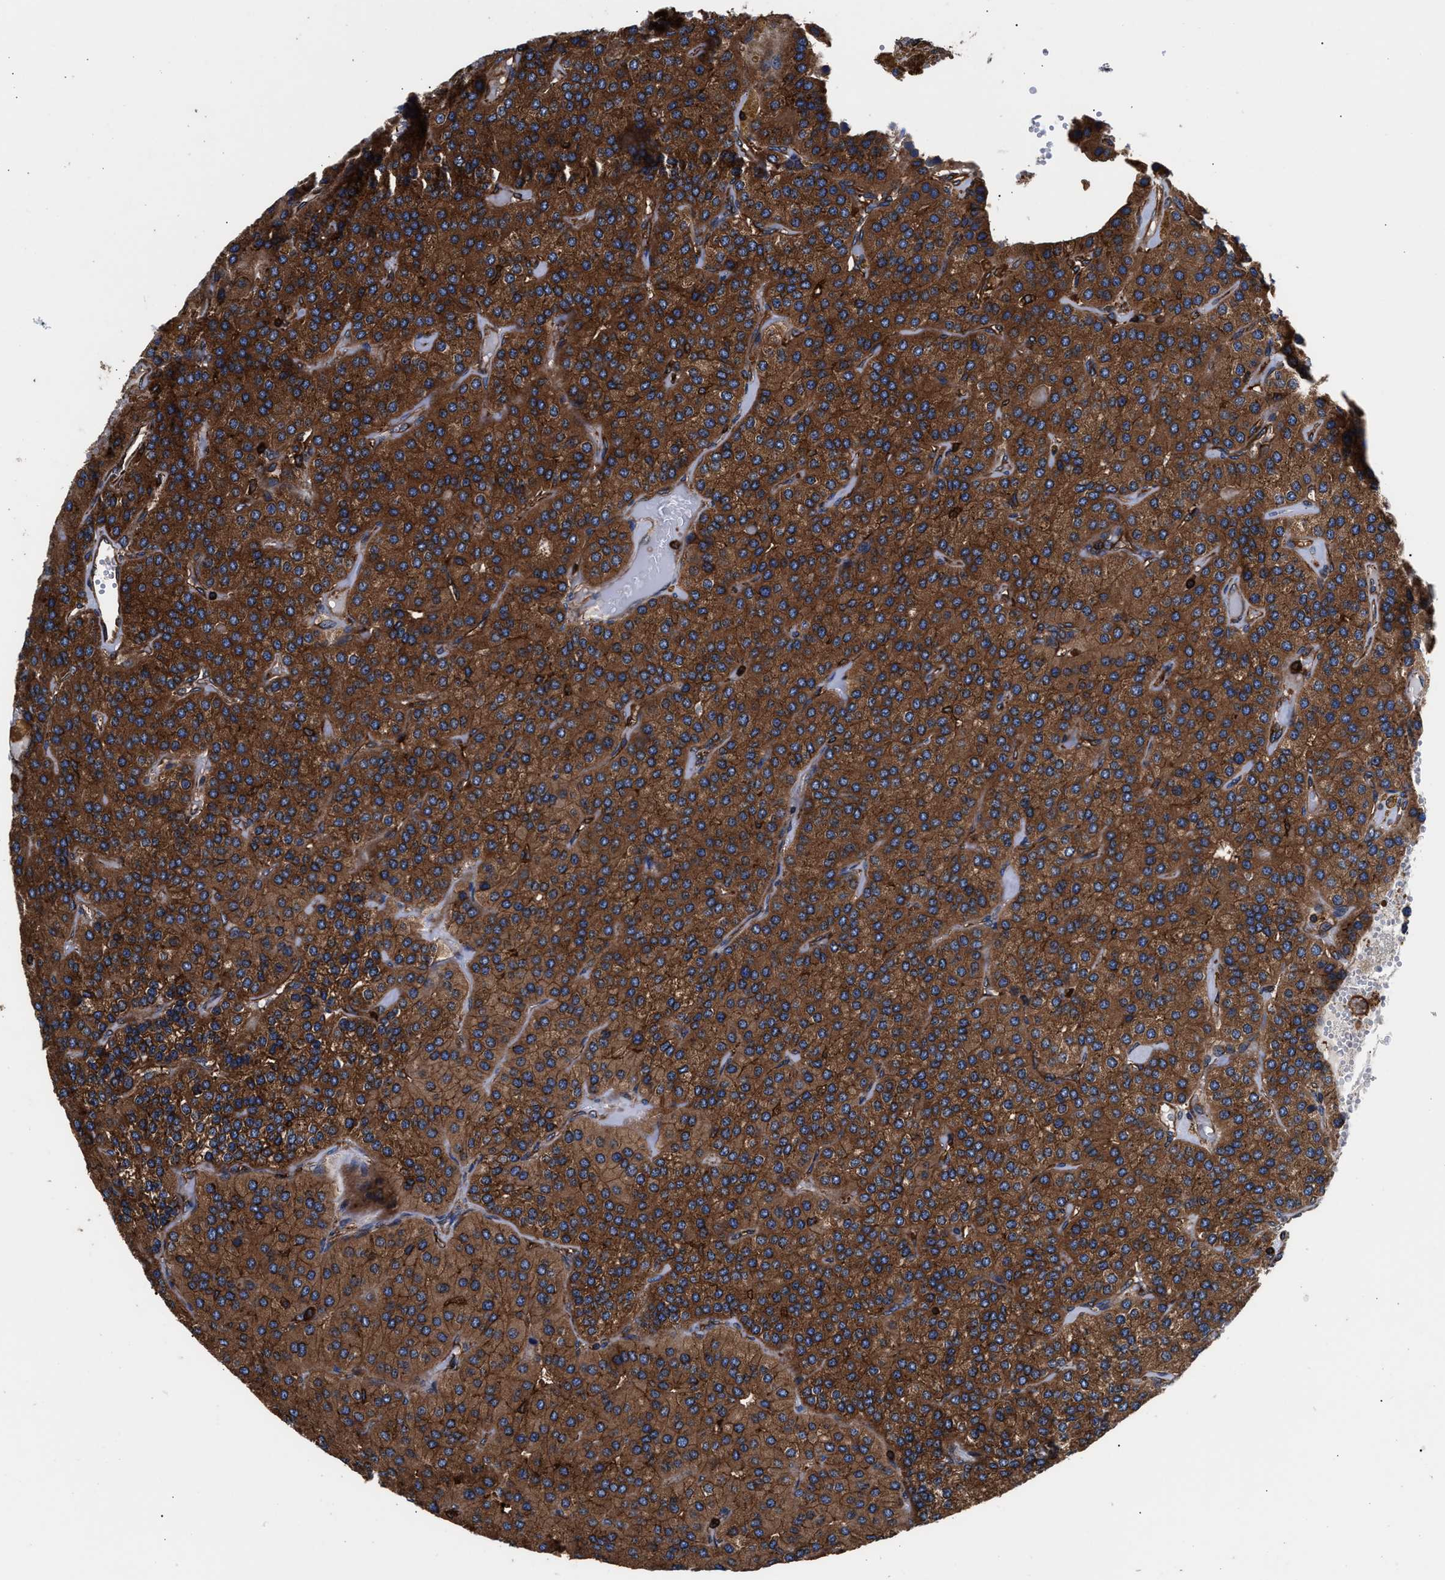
{"staining": {"intensity": "strong", "quantity": ">75%", "location": "cytoplasmic/membranous"}, "tissue": "parathyroid gland", "cell_type": "Glandular cells", "image_type": "normal", "snomed": [{"axis": "morphology", "description": "Normal tissue, NOS"}, {"axis": "morphology", "description": "Adenoma, NOS"}, {"axis": "topography", "description": "Parathyroid gland"}], "caption": "Immunohistochemistry micrograph of benign human parathyroid gland stained for a protein (brown), which exhibits high levels of strong cytoplasmic/membranous expression in about >75% of glandular cells.", "gene": "ENSG00000286112", "patient": {"sex": "female", "age": 86}}